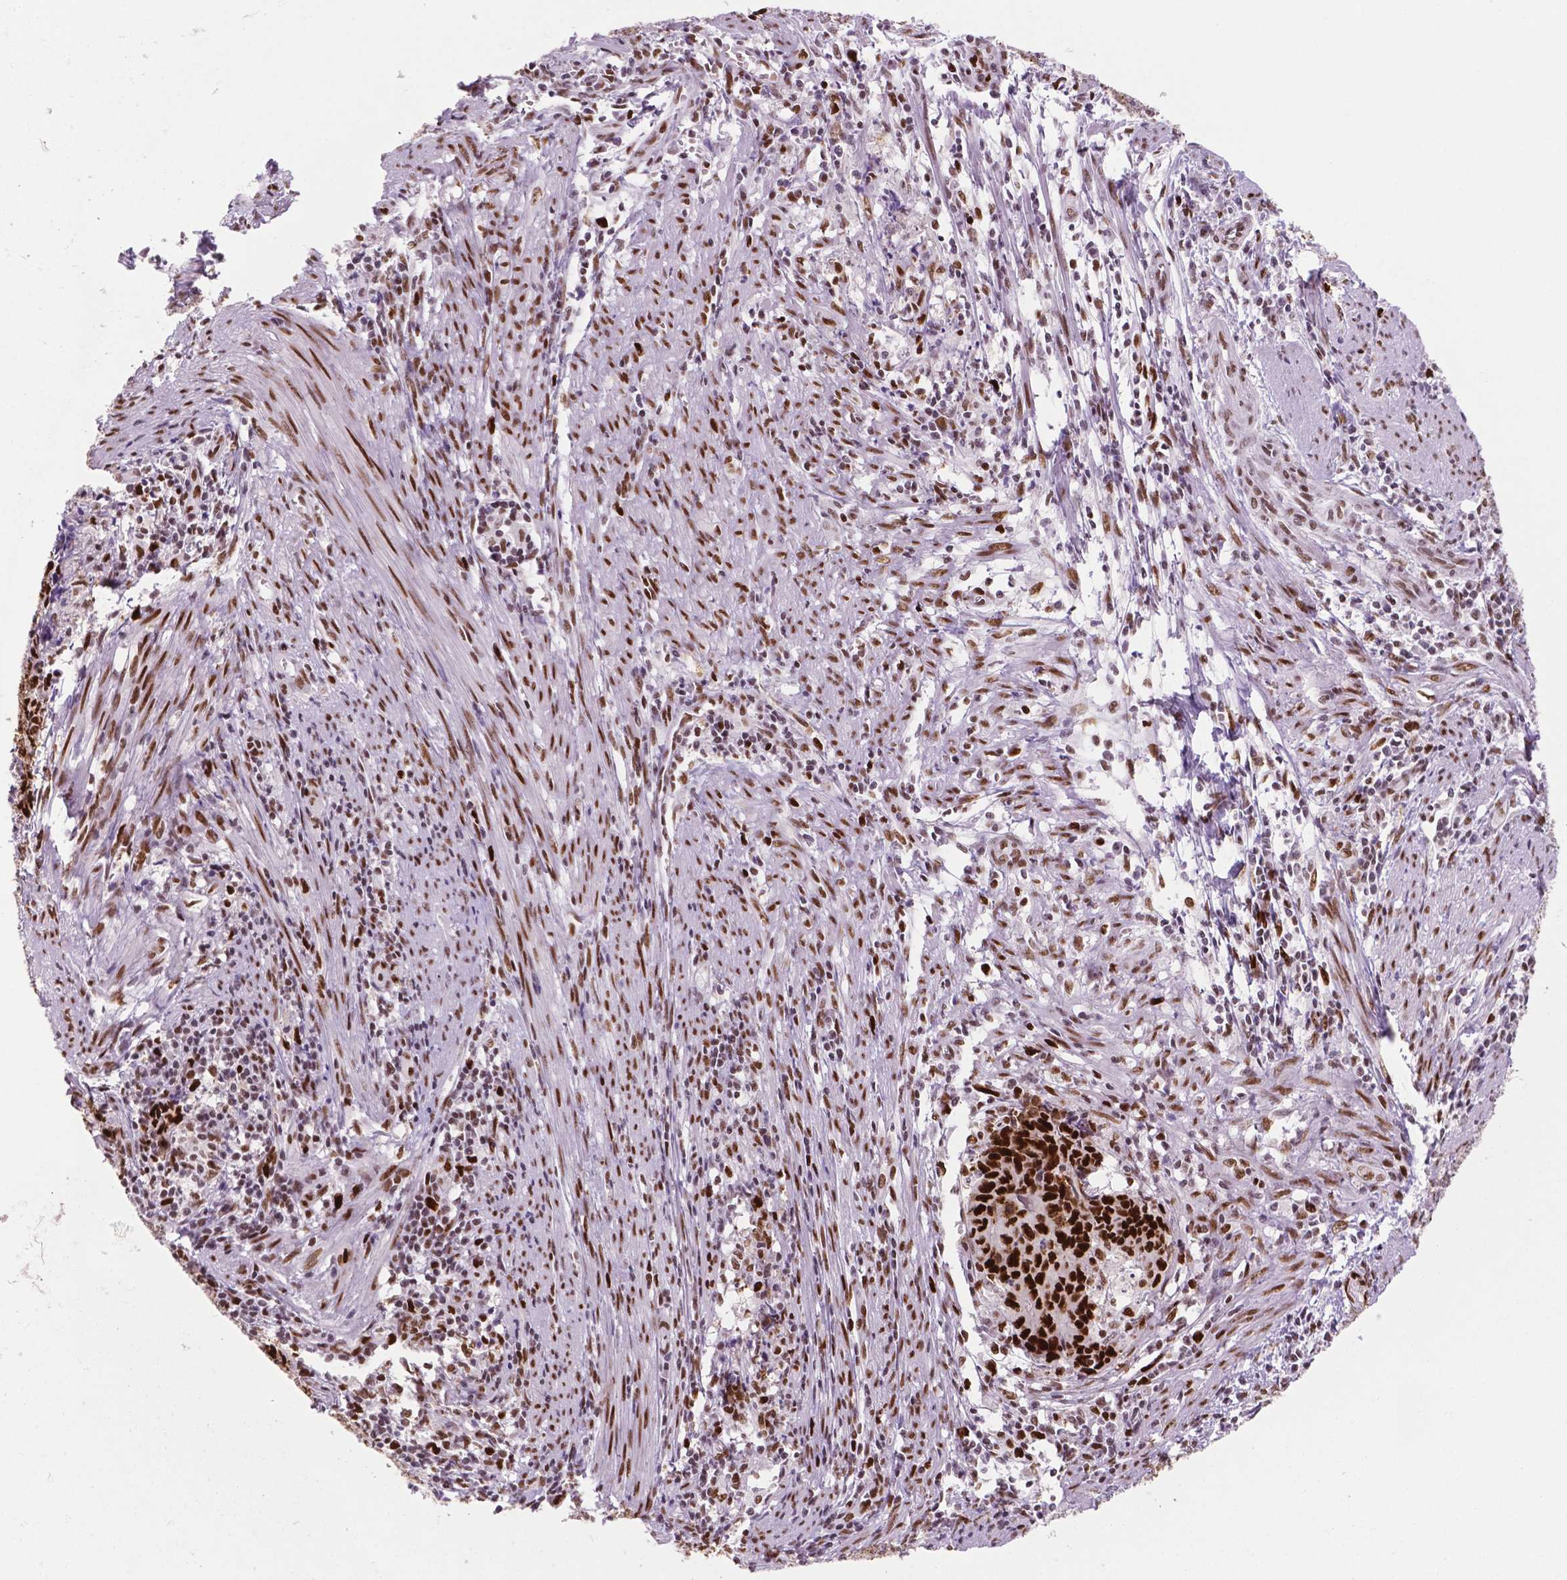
{"staining": {"intensity": "strong", "quantity": ">75%", "location": "nuclear"}, "tissue": "endometrial cancer", "cell_type": "Tumor cells", "image_type": "cancer", "snomed": [{"axis": "morphology", "description": "Adenocarcinoma, NOS"}, {"axis": "topography", "description": "Endometrium"}], "caption": "This micrograph demonstrates IHC staining of adenocarcinoma (endometrial), with high strong nuclear positivity in approximately >75% of tumor cells.", "gene": "MSH6", "patient": {"sex": "female", "age": 59}}